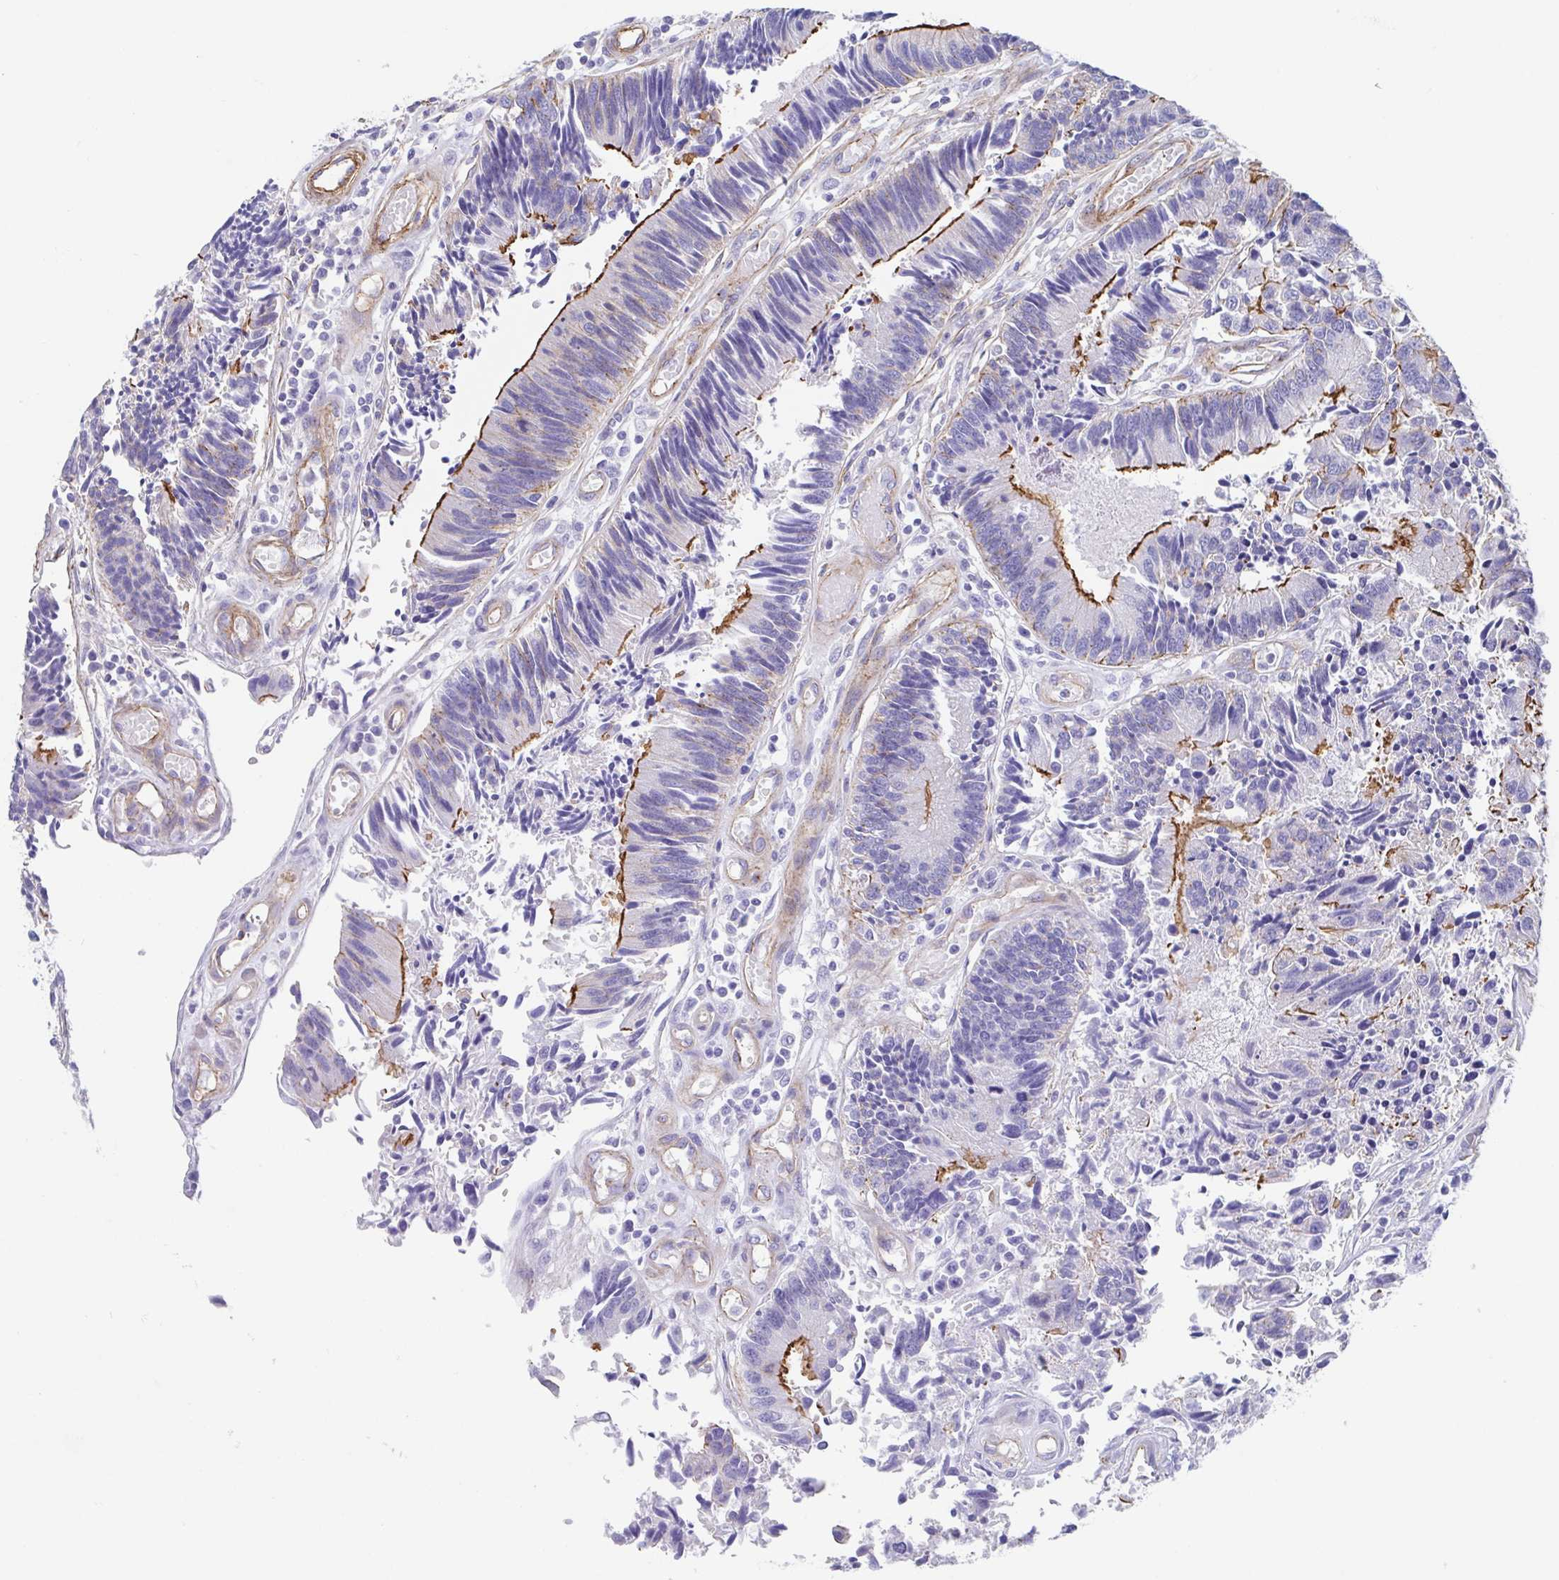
{"staining": {"intensity": "strong", "quantity": "<25%", "location": "cytoplasmic/membranous"}, "tissue": "colorectal cancer", "cell_type": "Tumor cells", "image_type": "cancer", "snomed": [{"axis": "morphology", "description": "Adenocarcinoma, NOS"}, {"axis": "topography", "description": "Colon"}], "caption": "Colorectal cancer (adenocarcinoma) stained with a brown dye demonstrates strong cytoplasmic/membranous positive positivity in approximately <25% of tumor cells.", "gene": "TRAM2", "patient": {"sex": "female", "age": 67}}